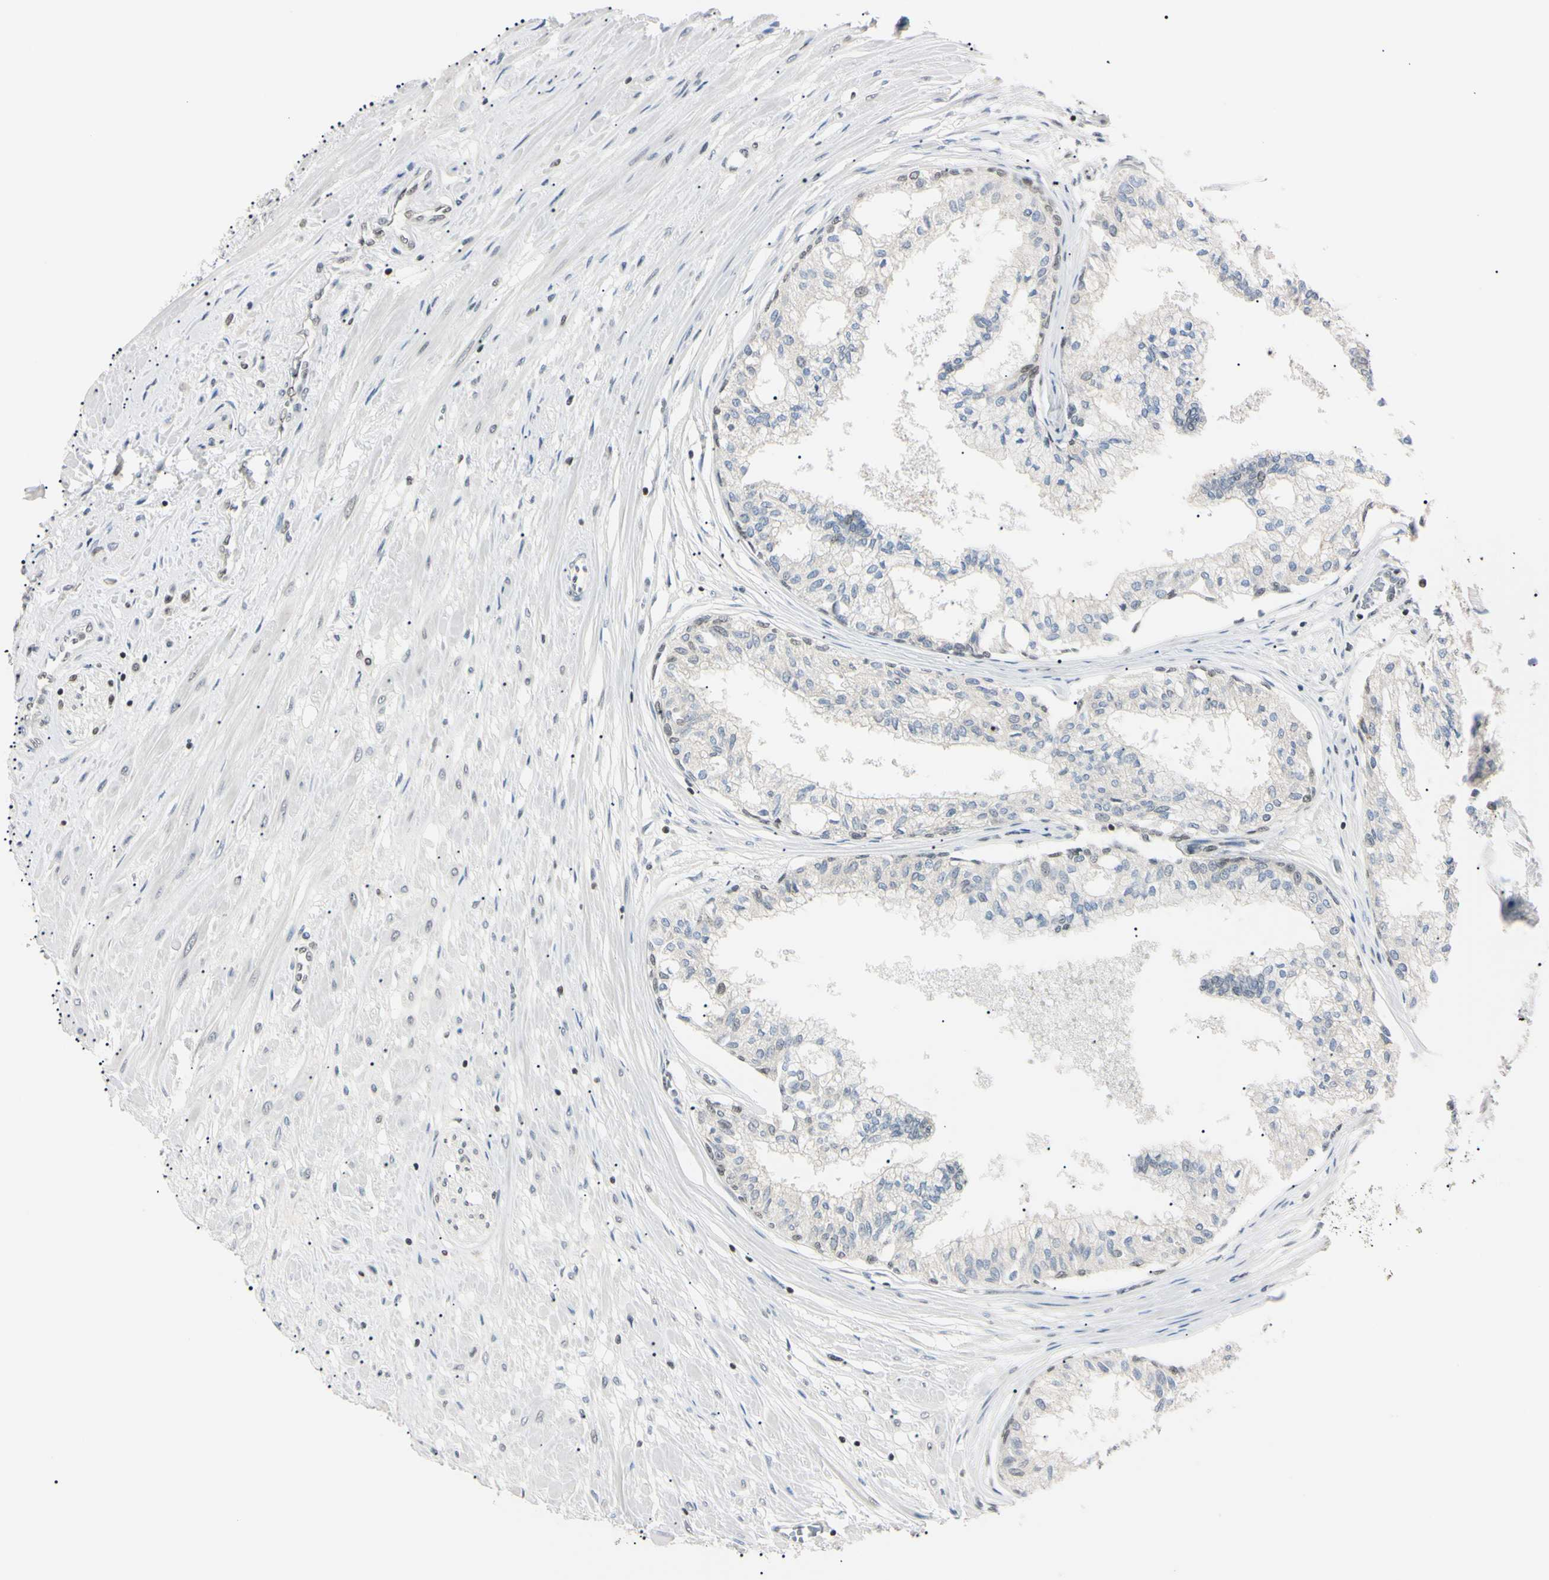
{"staining": {"intensity": "weak", "quantity": "25%-75%", "location": "nuclear"}, "tissue": "prostate", "cell_type": "Glandular cells", "image_type": "normal", "snomed": [{"axis": "morphology", "description": "Normal tissue, NOS"}, {"axis": "topography", "description": "Prostate"}, {"axis": "topography", "description": "Seminal veicle"}], "caption": "A low amount of weak nuclear expression is appreciated in approximately 25%-75% of glandular cells in normal prostate.", "gene": "C1orf174", "patient": {"sex": "male", "age": 60}}